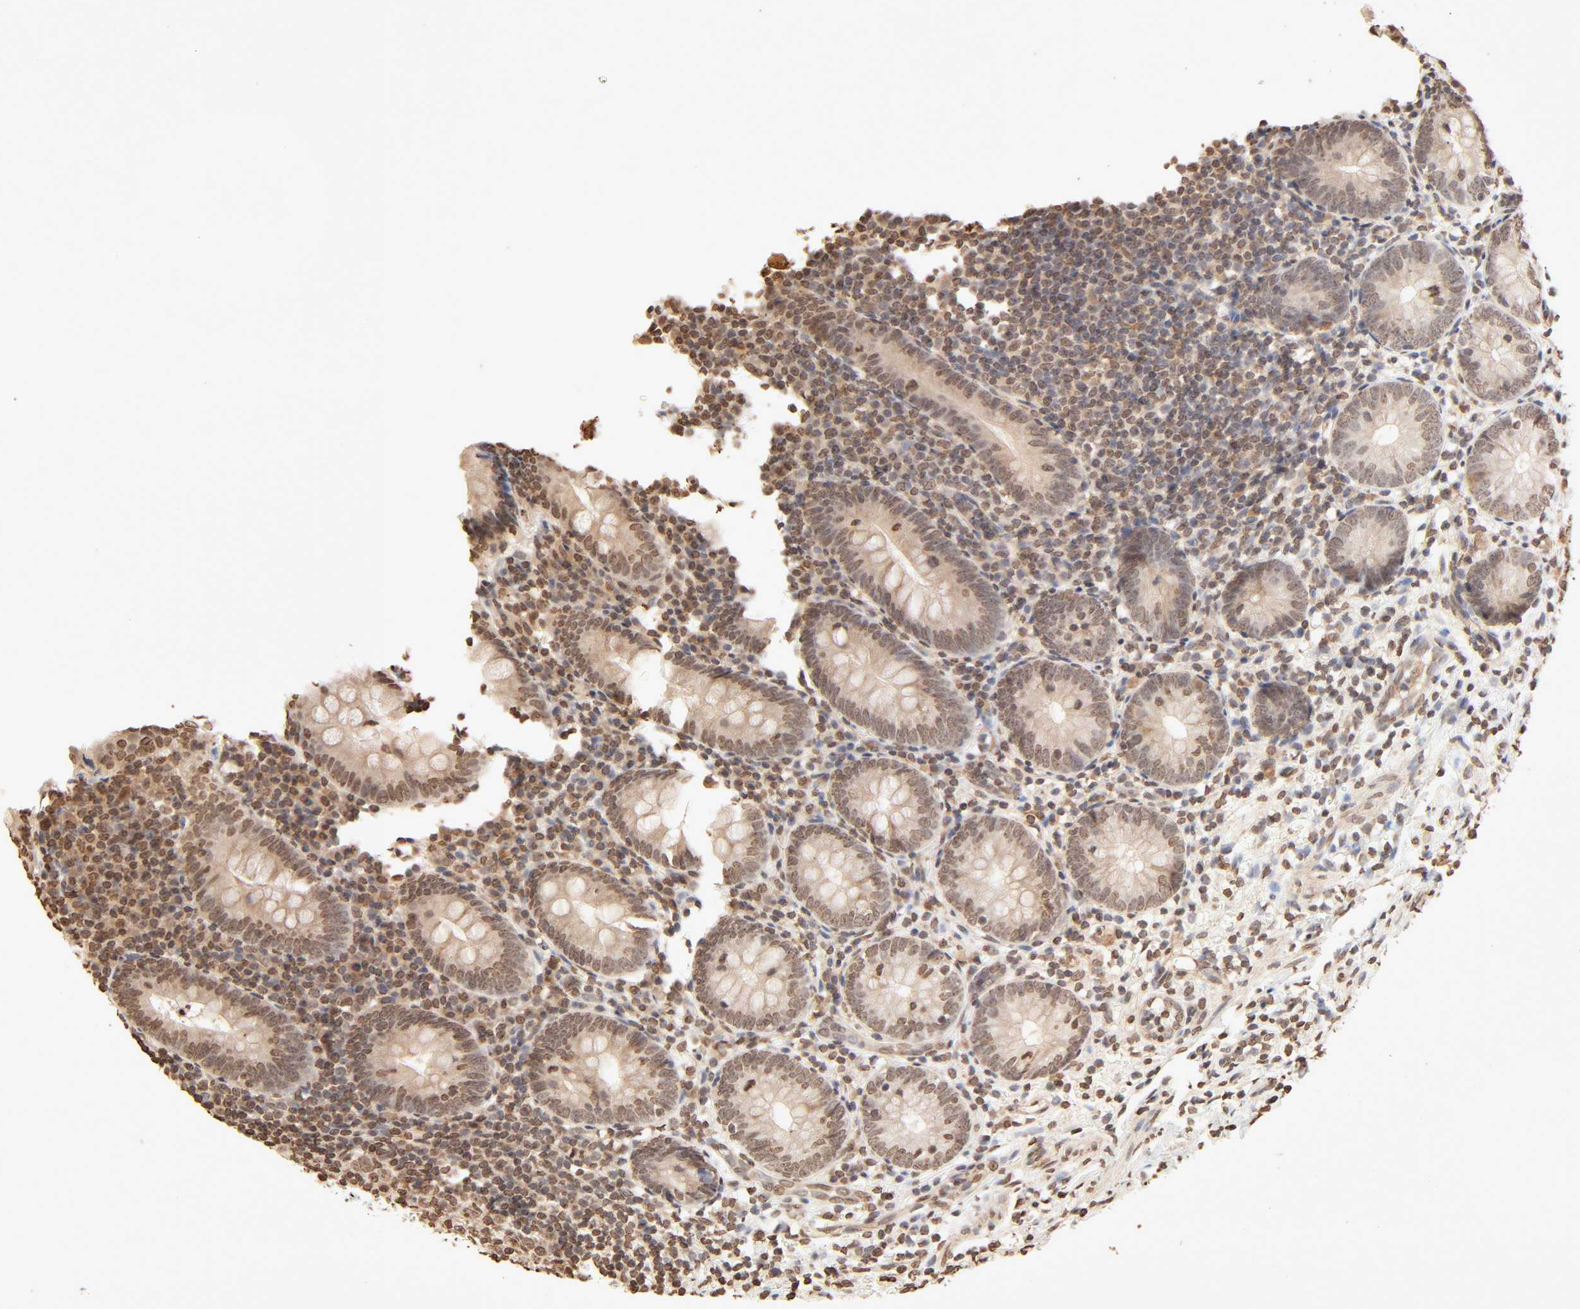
{"staining": {"intensity": "moderate", "quantity": ">75%", "location": "cytoplasmic/membranous,nuclear"}, "tissue": "appendix", "cell_type": "Glandular cells", "image_type": "normal", "snomed": [{"axis": "morphology", "description": "Normal tissue, NOS"}, {"axis": "topography", "description": "Appendix"}], "caption": "Immunohistochemistry (IHC) of benign appendix displays medium levels of moderate cytoplasmic/membranous,nuclear expression in about >75% of glandular cells. Using DAB (brown) and hematoxylin (blue) stains, captured at high magnification using brightfield microscopy.", "gene": "TBL1X", "patient": {"sex": "female", "age": 10}}